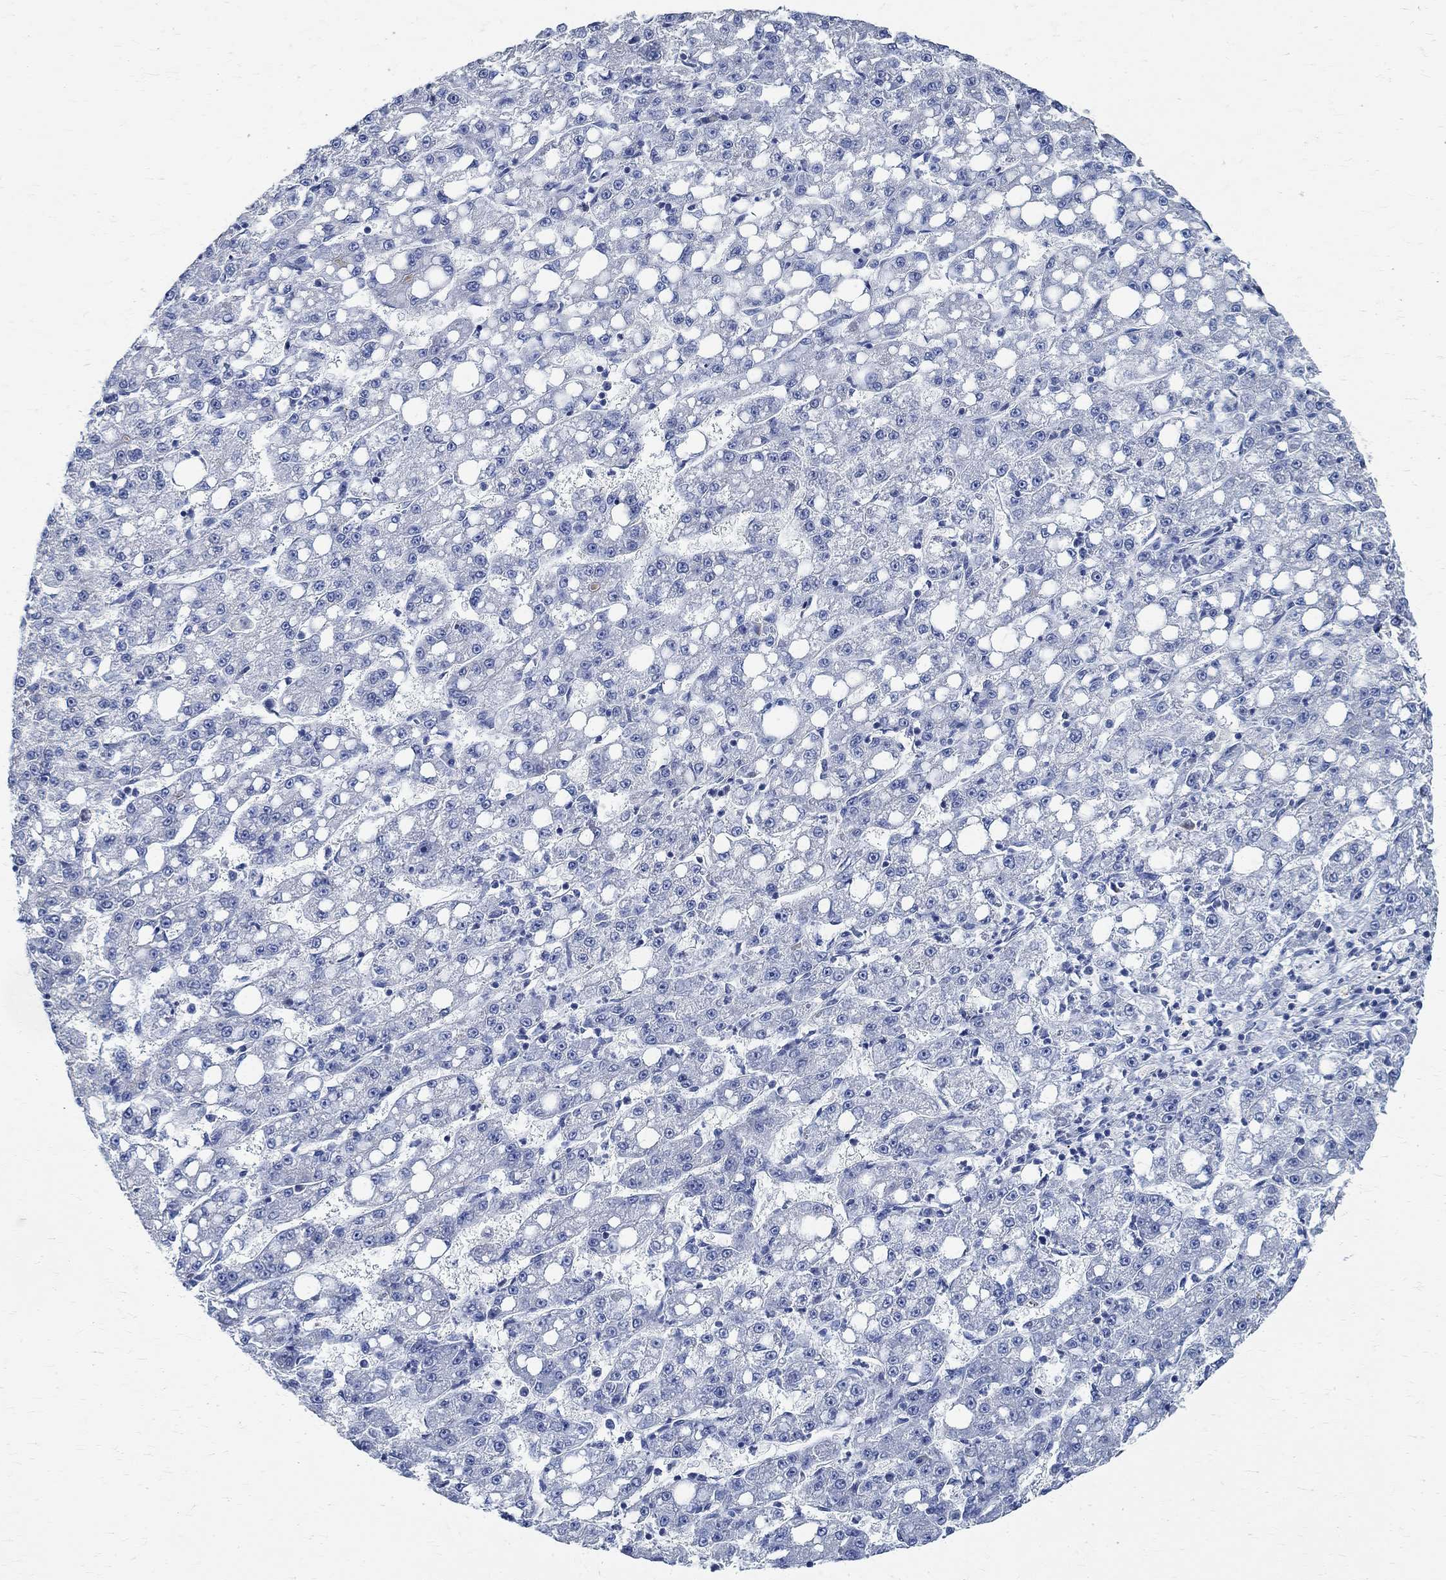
{"staining": {"intensity": "negative", "quantity": "none", "location": "none"}, "tissue": "liver cancer", "cell_type": "Tumor cells", "image_type": "cancer", "snomed": [{"axis": "morphology", "description": "Carcinoma, Hepatocellular, NOS"}, {"axis": "topography", "description": "Liver"}], "caption": "Photomicrograph shows no protein expression in tumor cells of liver hepatocellular carcinoma tissue. (DAB immunohistochemistry visualized using brightfield microscopy, high magnification).", "gene": "PRX", "patient": {"sex": "female", "age": 65}}